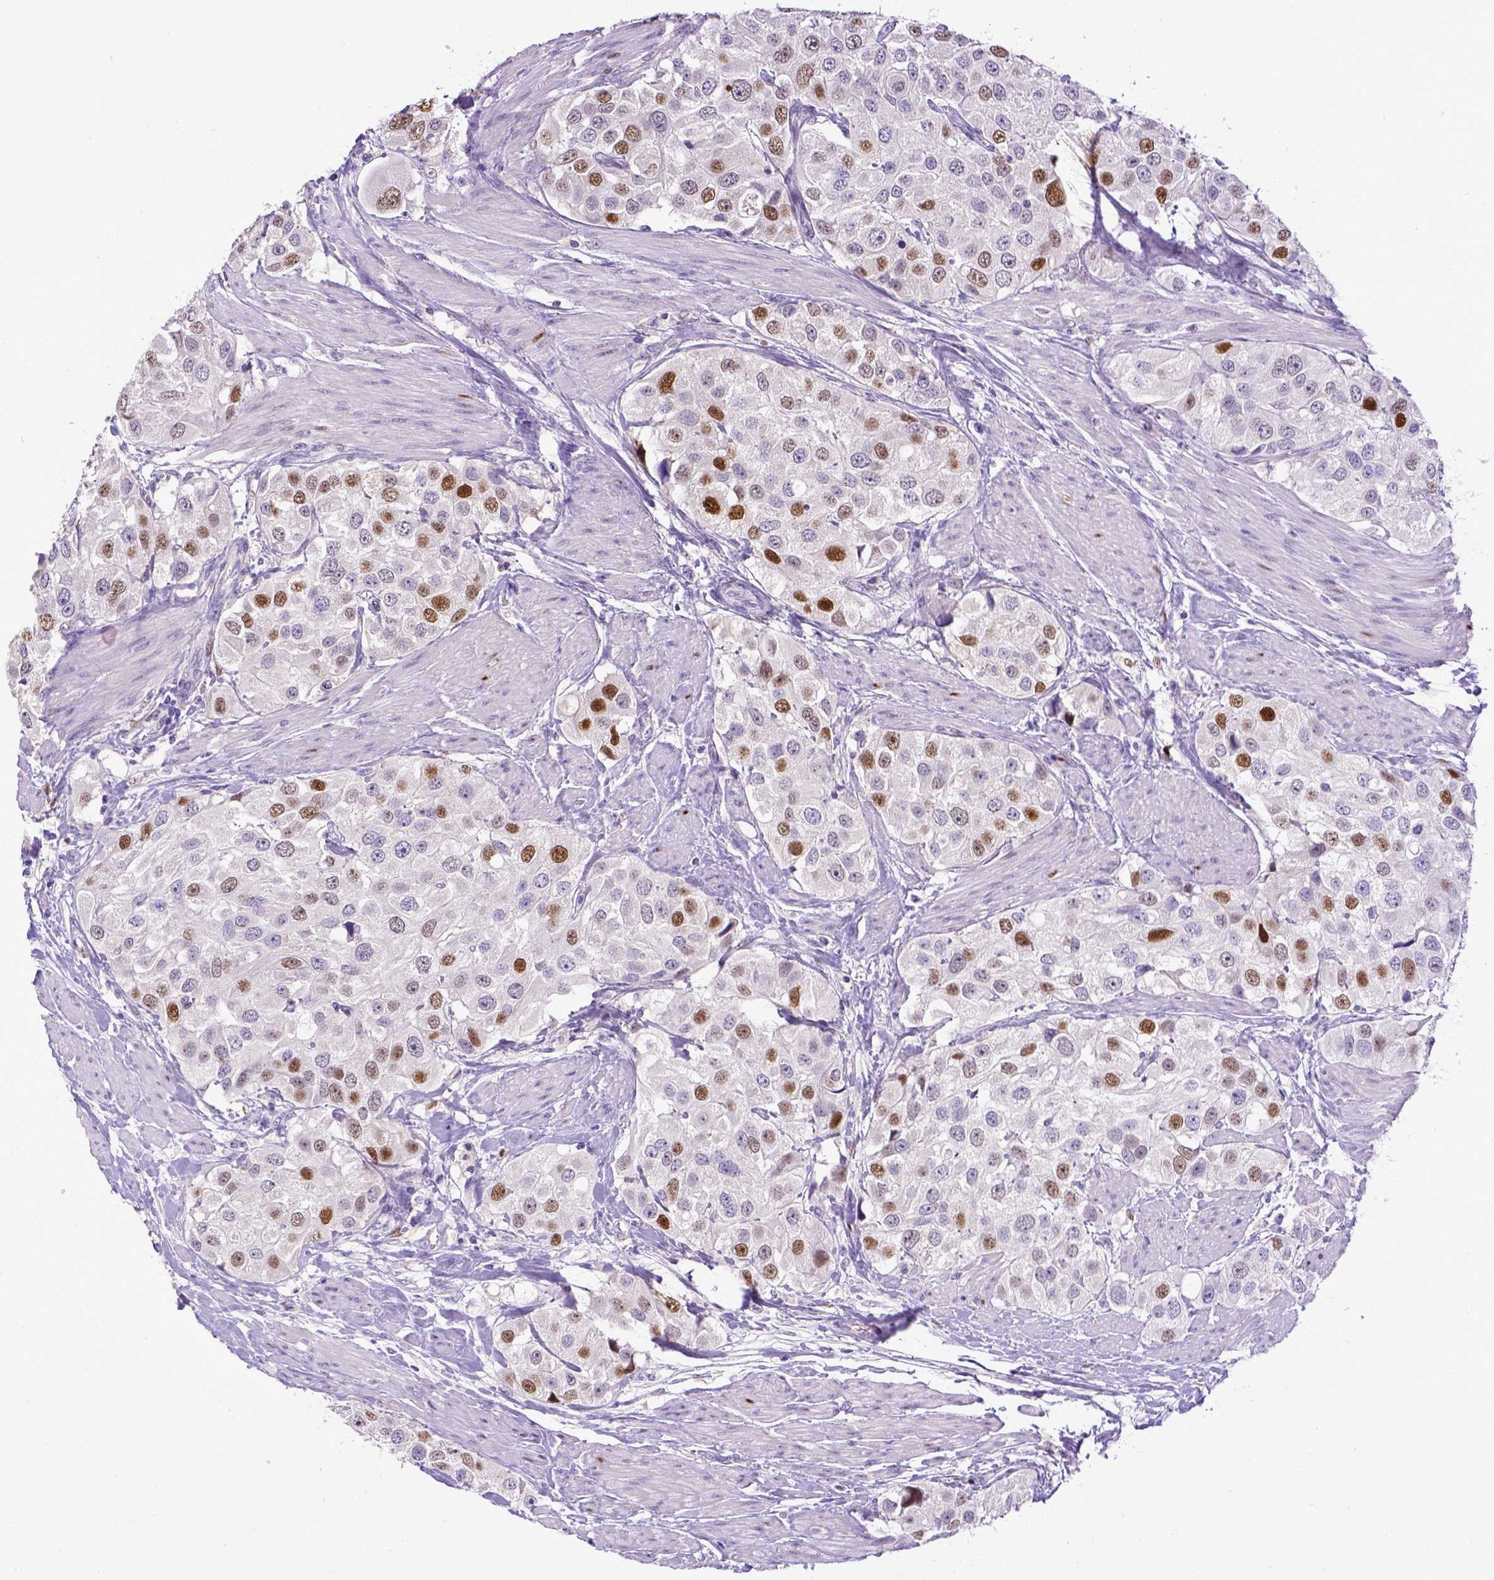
{"staining": {"intensity": "moderate", "quantity": "<25%", "location": "nuclear"}, "tissue": "urothelial cancer", "cell_type": "Tumor cells", "image_type": "cancer", "snomed": [{"axis": "morphology", "description": "Urothelial carcinoma, High grade"}, {"axis": "topography", "description": "Urinary bladder"}], "caption": "This histopathology image exhibits IHC staining of urothelial carcinoma (high-grade), with low moderate nuclear expression in approximately <25% of tumor cells.", "gene": "CDKN1A", "patient": {"sex": "female", "age": 64}}